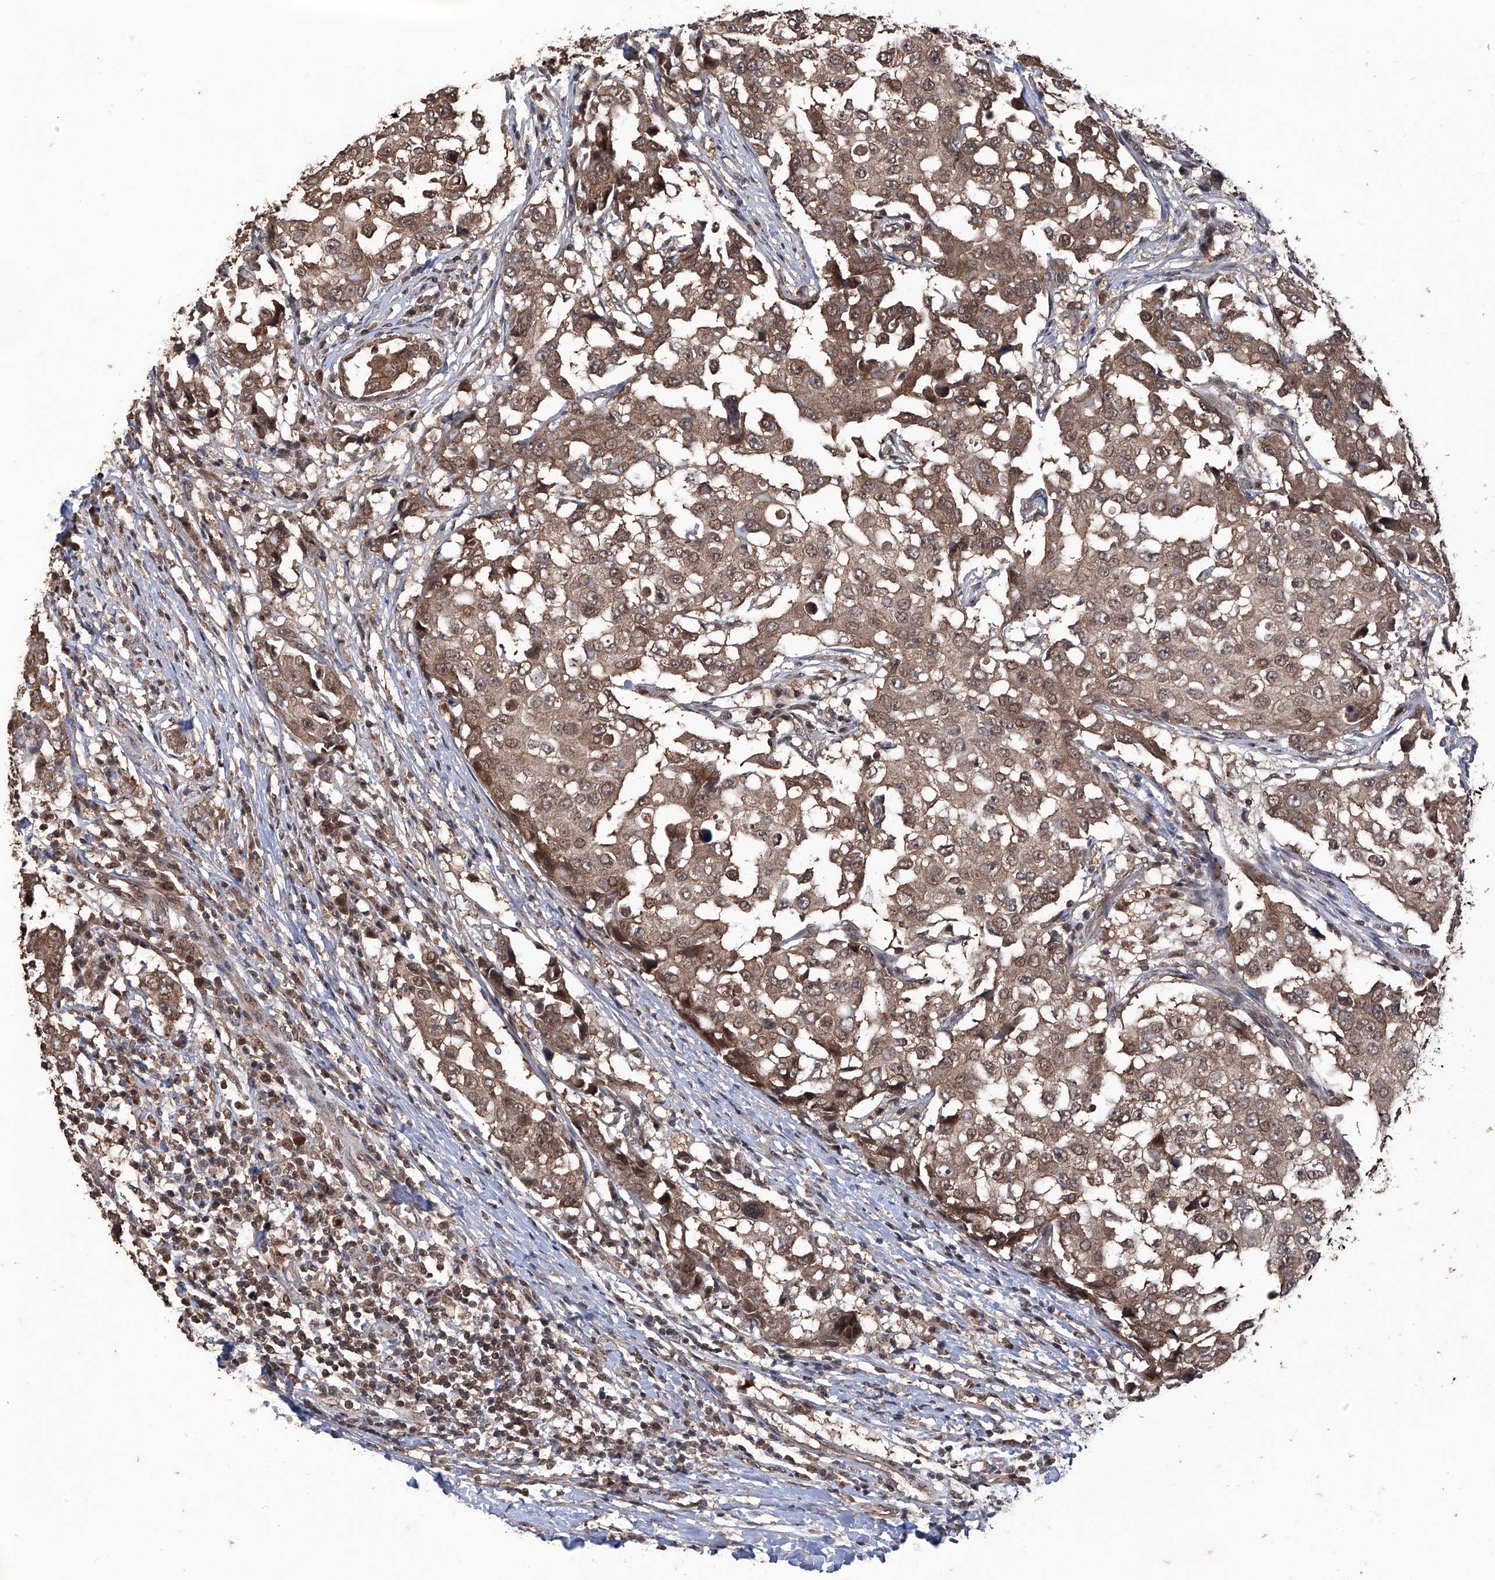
{"staining": {"intensity": "moderate", "quantity": ">75%", "location": "cytoplasmic/membranous,nuclear"}, "tissue": "breast cancer", "cell_type": "Tumor cells", "image_type": "cancer", "snomed": [{"axis": "morphology", "description": "Duct carcinoma"}, {"axis": "topography", "description": "Breast"}], "caption": "Immunohistochemical staining of intraductal carcinoma (breast) exhibits moderate cytoplasmic/membranous and nuclear protein positivity in approximately >75% of tumor cells. Nuclei are stained in blue.", "gene": "LYSMD4", "patient": {"sex": "female", "age": 27}}